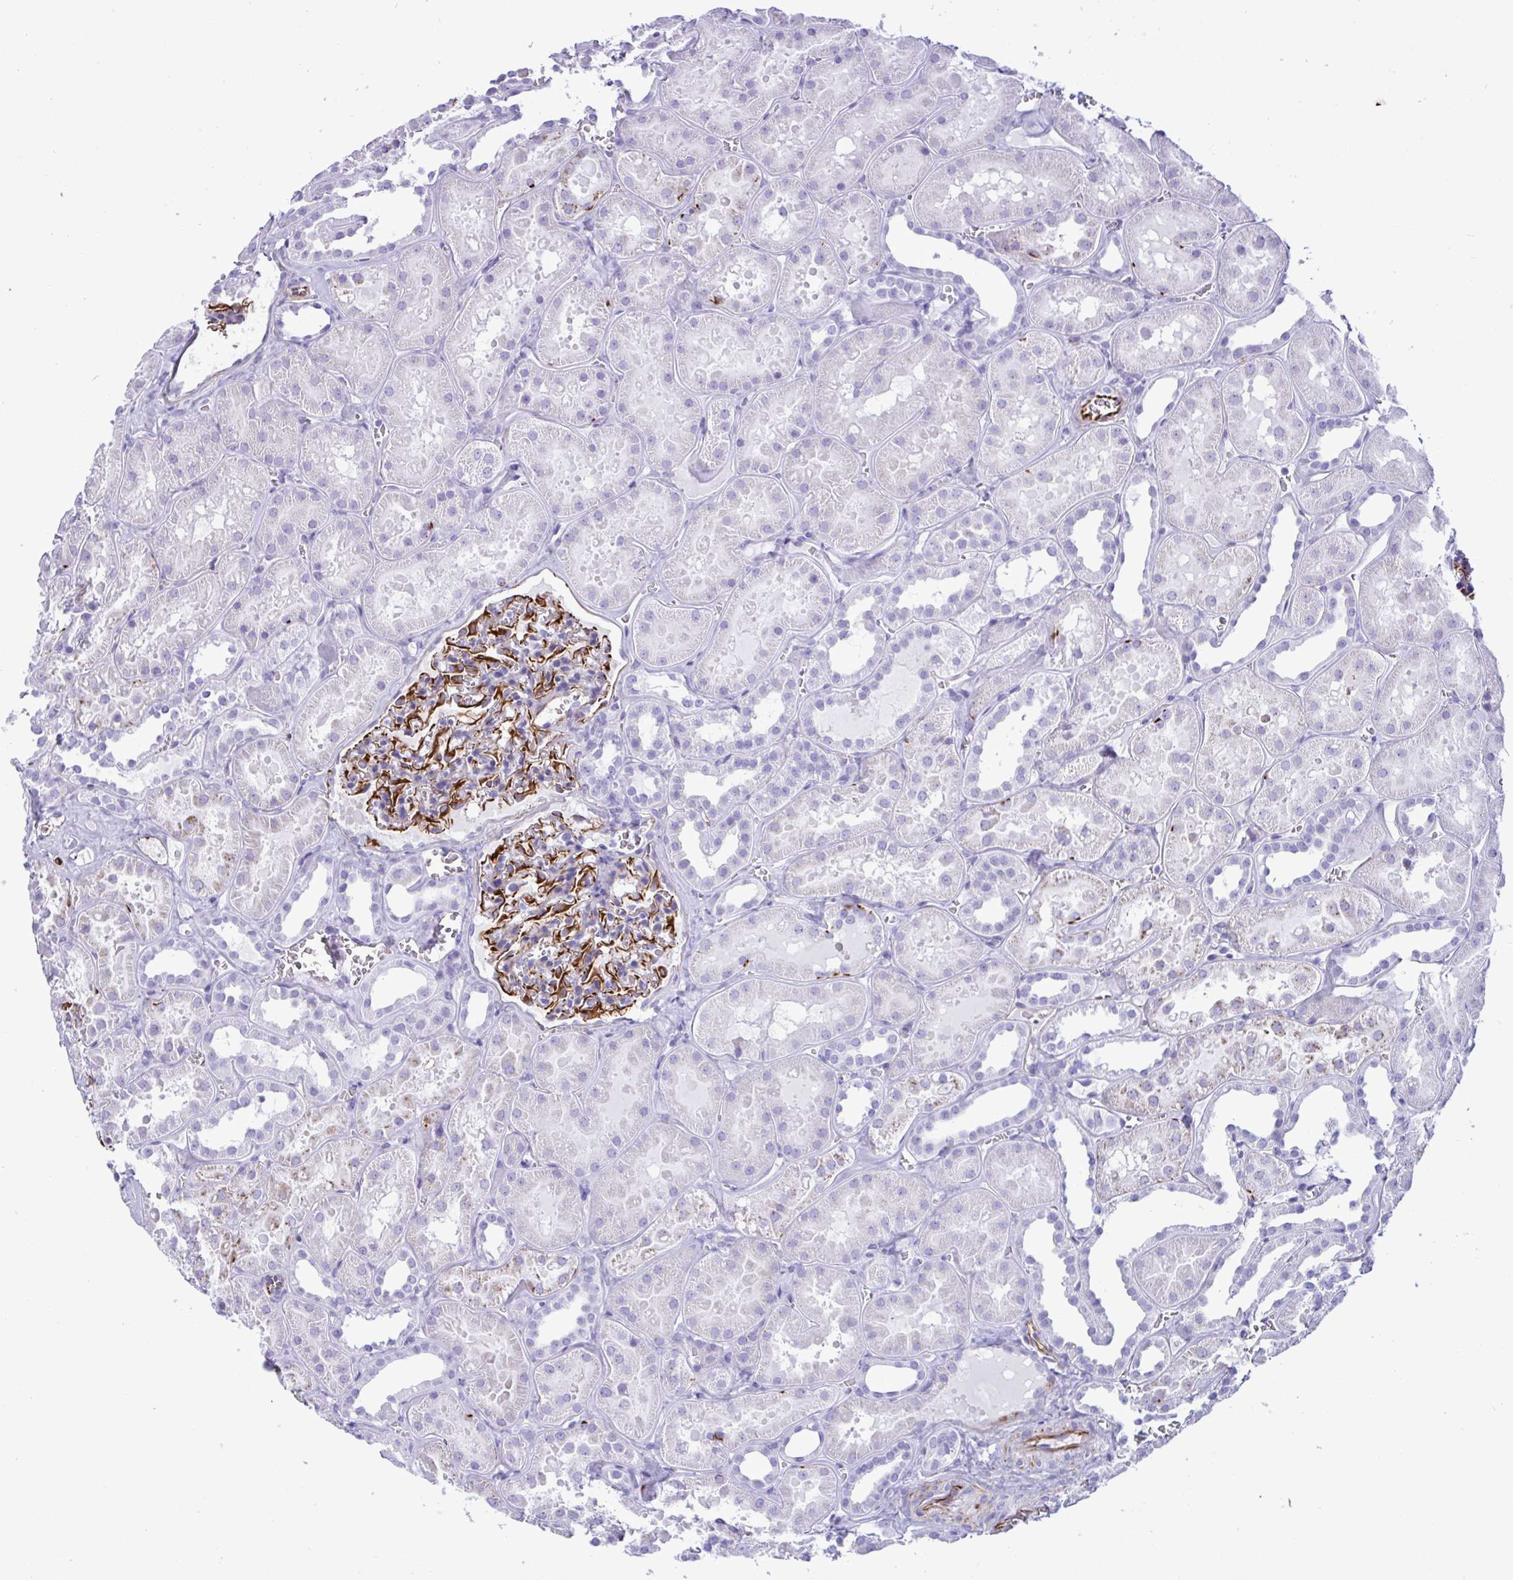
{"staining": {"intensity": "strong", "quantity": "25%-75%", "location": "cytoplasmic/membranous"}, "tissue": "kidney", "cell_type": "Cells in glomeruli", "image_type": "normal", "snomed": [{"axis": "morphology", "description": "Normal tissue, NOS"}, {"axis": "topography", "description": "Kidney"}], "caption": "Kidney stained with DAB (3,3'-diaminobenzidine) IHC displays high levels of strong cytoplasmic/membranous positivity in approximately 25%-75% of cells in glomeruli. (Stains: DAB in brown, nuclei in blue, Microscopy: brightfield microscopy at high magnification).", "gene": "SMAD5", "patient": {"sex": "female", "age": 41}}